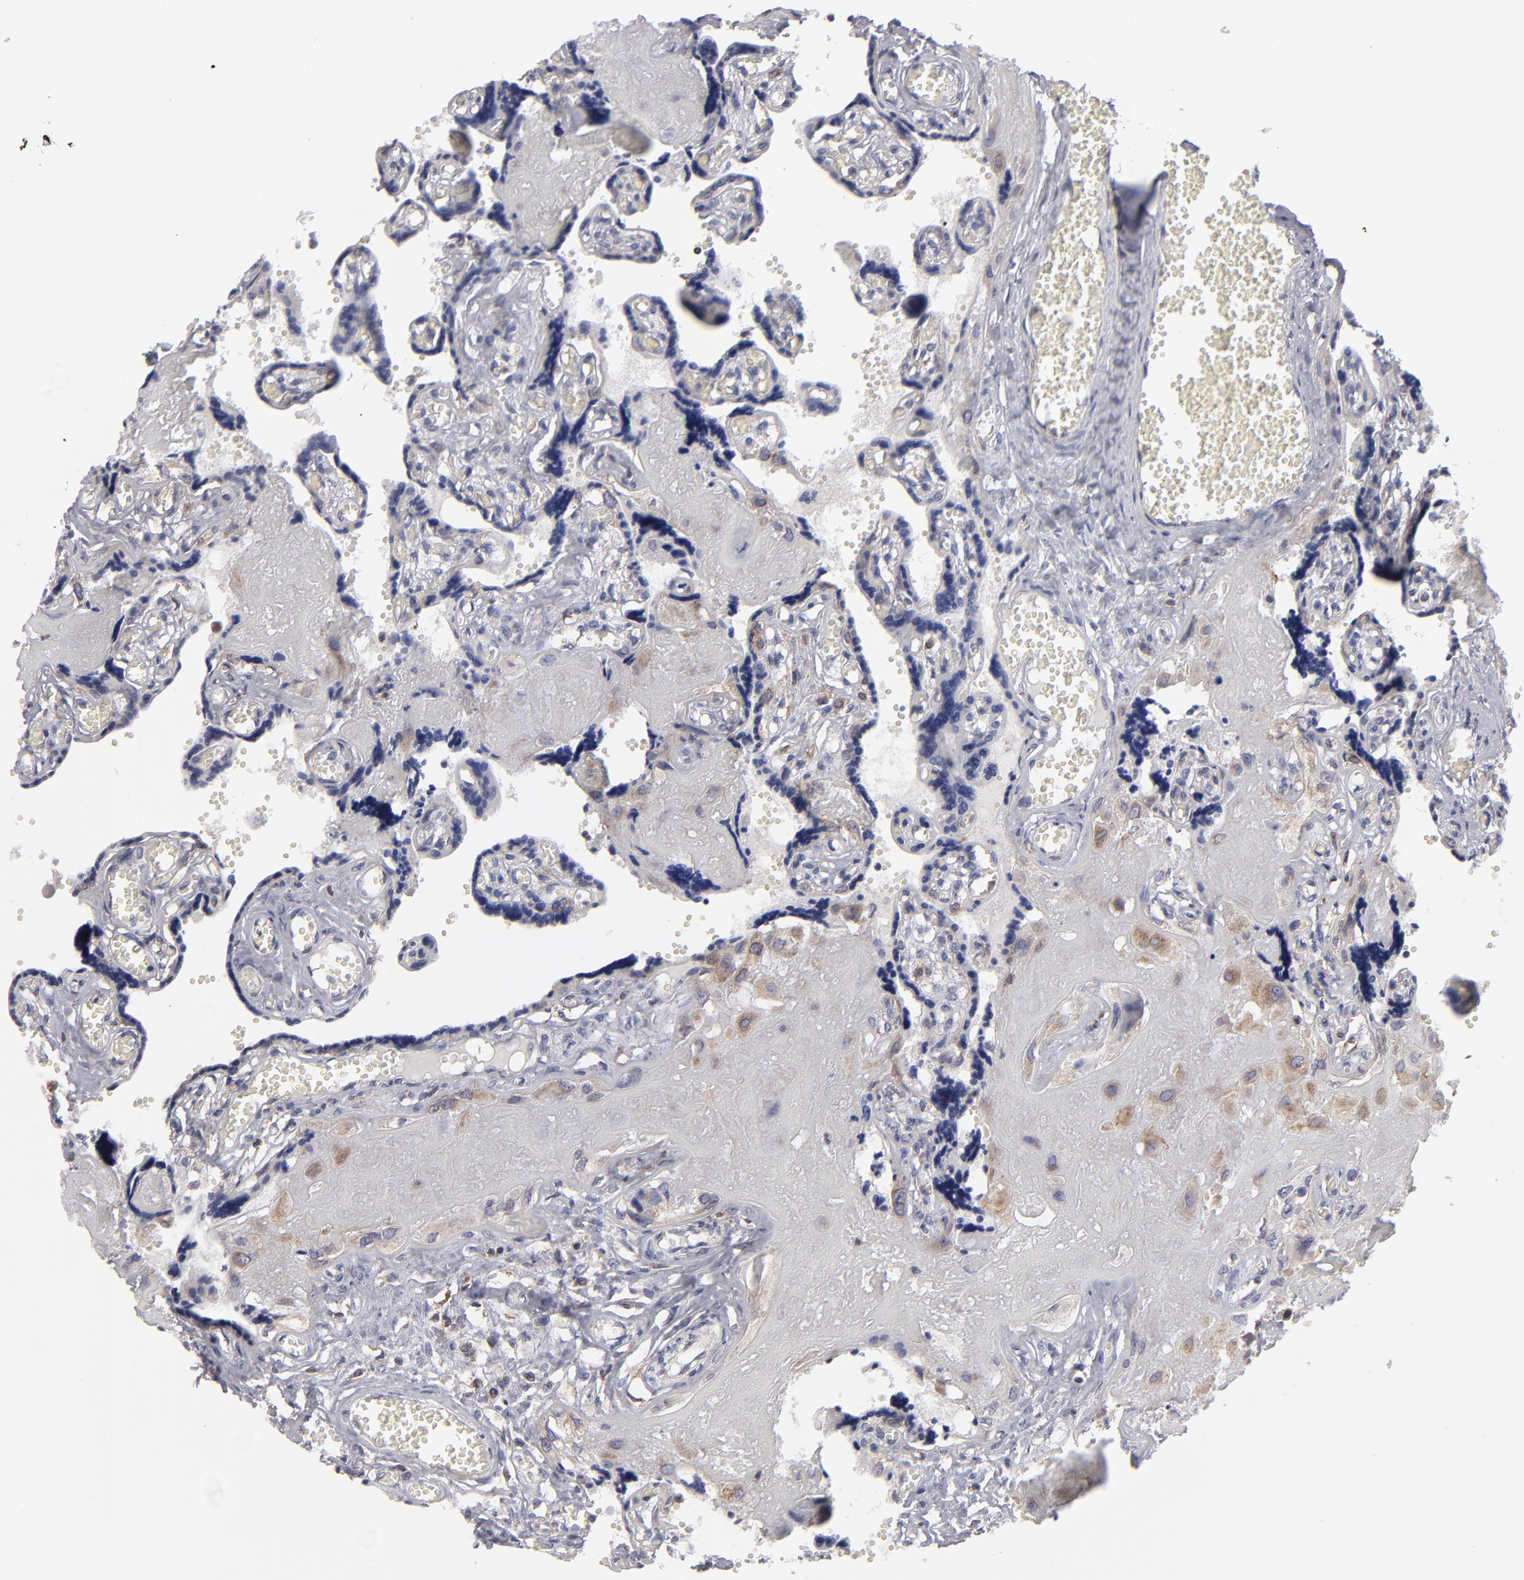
{"staining": {"intensity": "moderate", "quantity": ">75%", "location": "cytoplasmic/membranous"}, "tissue": "placenta", "cell_type": "Decidual cells", "image_type": "normal", "snomed": [{"axis": "morphology", "description": "Normal tissue, NOS"}, {"axis": "morphology", "description": "Degeneration, NOS"}, {"axis": "topography", "description": "Placenta"}], "caption": "Immunohistochemistry (IHC) photomicrograph of benign human placenta stained for a protein (brown), which demonstrates medium levels of moderate cytoplasmic/membranous expression in about >75% of decidual cells.", "gene": "TMX1", "patient": {"sex": "female", "age": 35}}